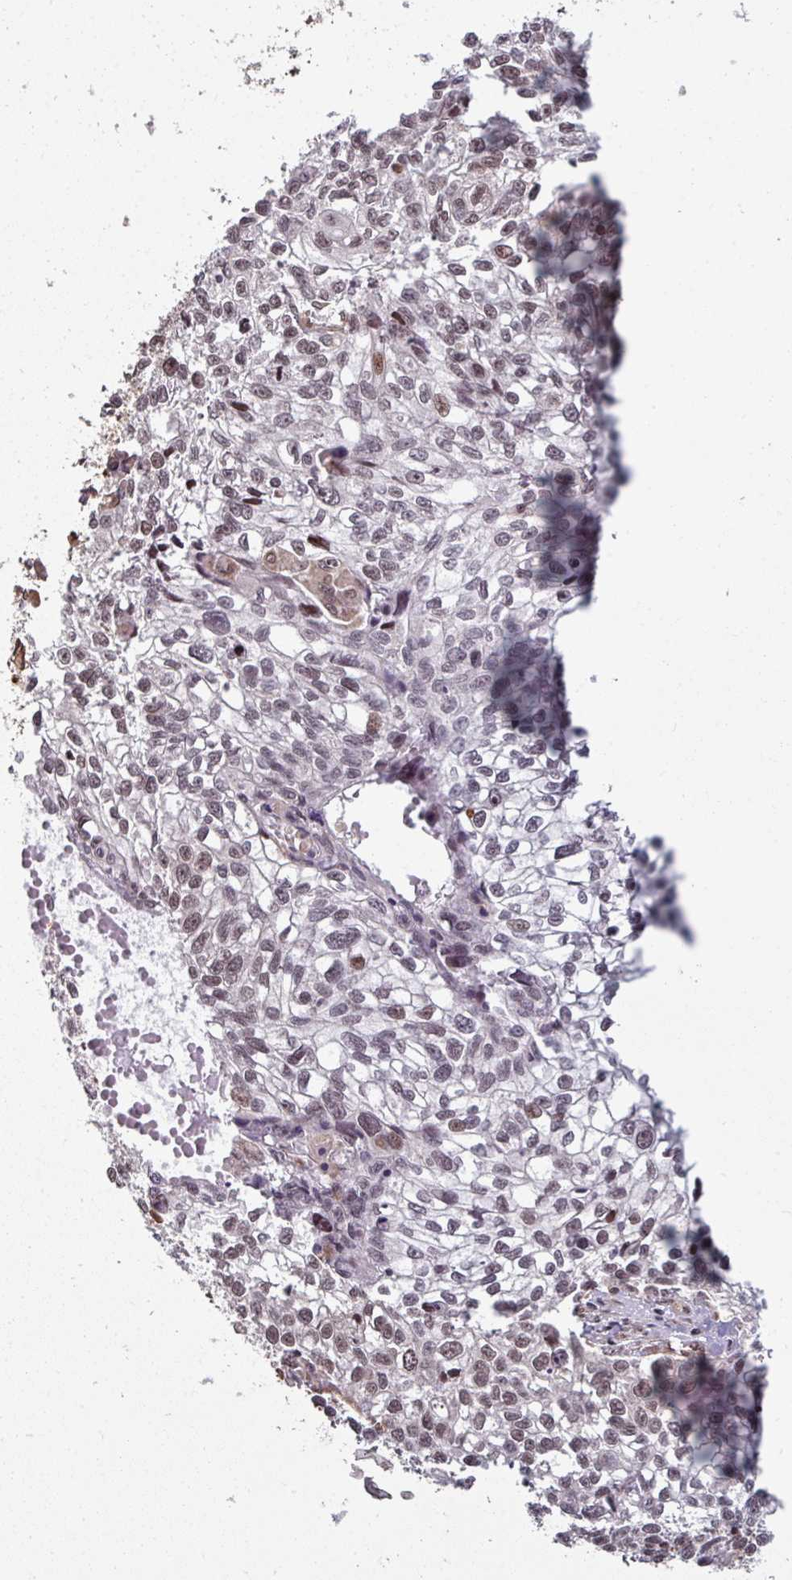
{"staining": {"intensity": "weak", "quantity": "25%-75%", "location": "nuclear"}, "tissue": "lung cancer", "cell_type": "Tumor cells", "image_type": "cancer", "snomed": [{"axis": "morphology", "description": "Squamous cell carcinoma, NOS"}, {"axis": "topography", "description": "Lung"}], "caption": "Brown immunohistochemical staining in human lung cancer demonstrates weak nuclear positivity in about 25%-75% of tumor cells.", "gene": "SIK3", "patient": {"sex": "male", "age": 74}}